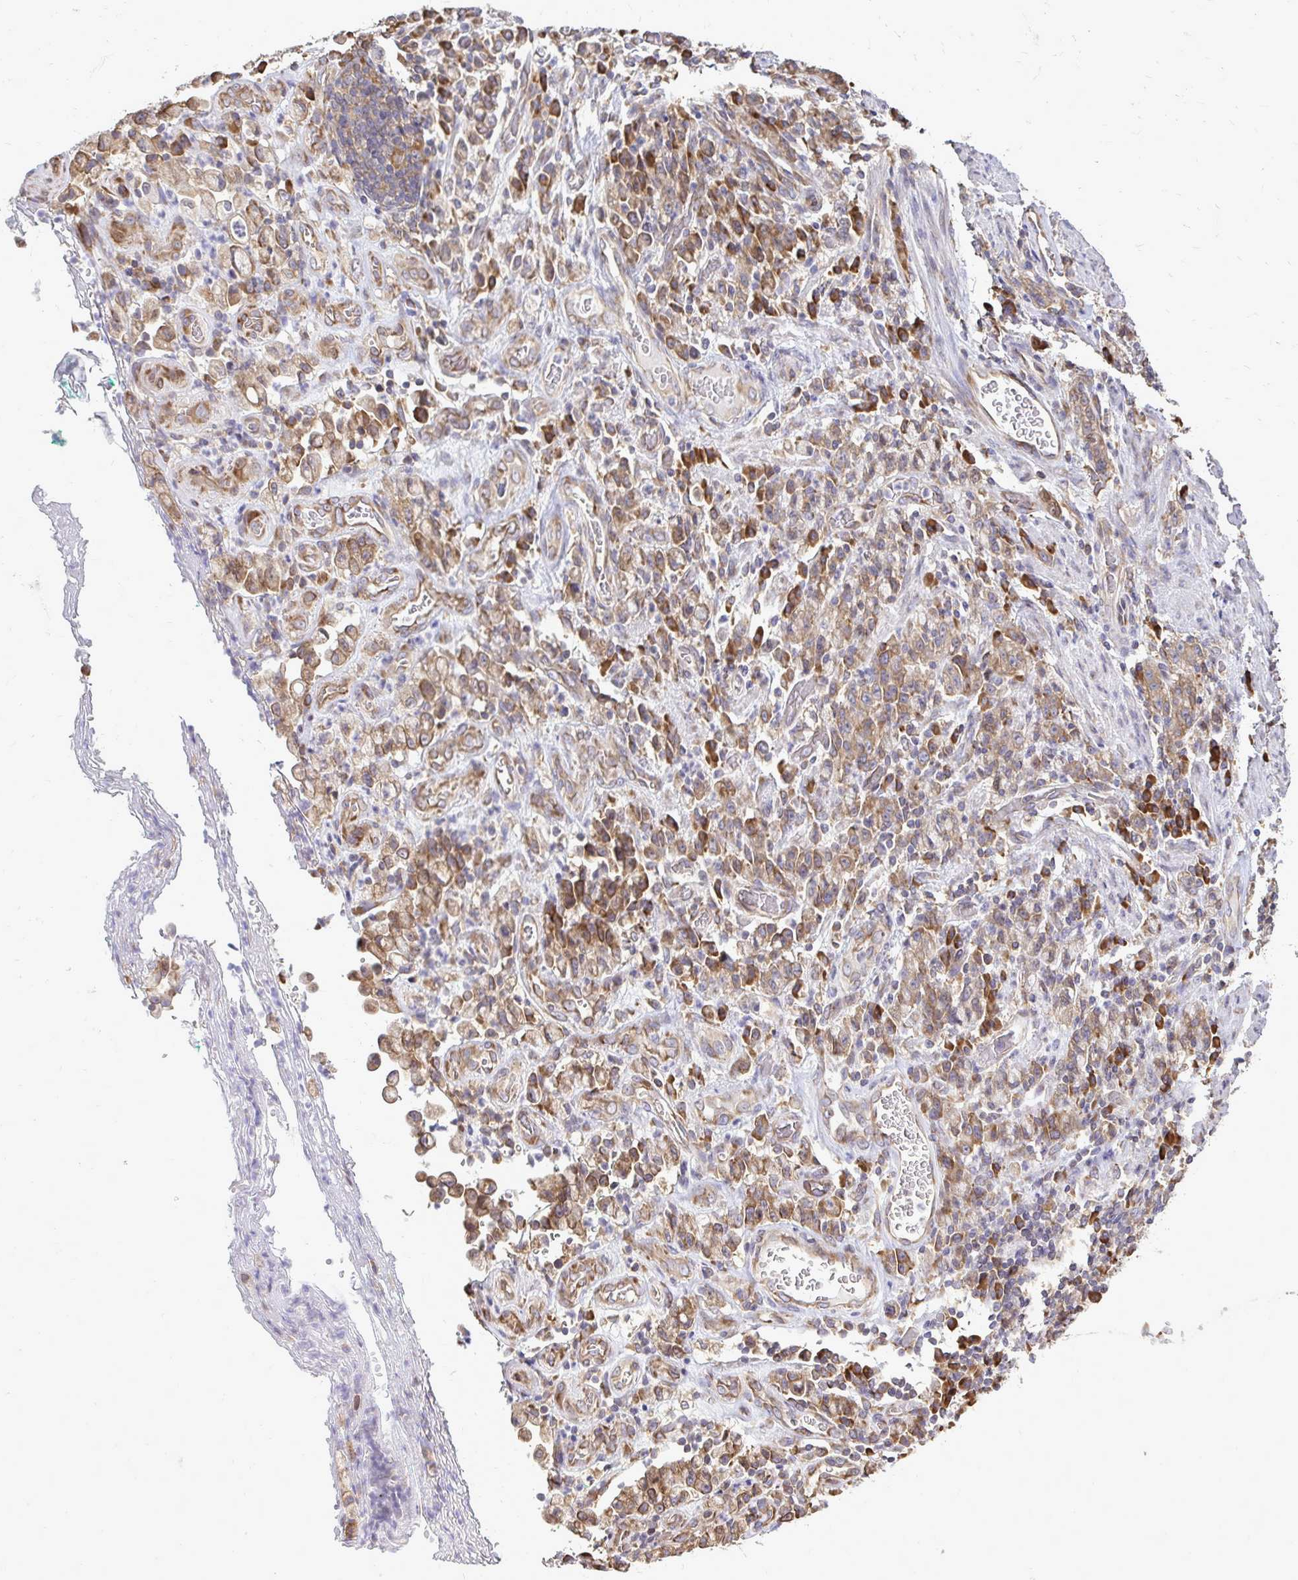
{"staining": {"intensity": "moderate", "quantity": ">75%", "location": "cytoplasmic/membranous"}, "tissue": "stomach cancer", "cell_type": "Tumor cells", "image_type": "cancer", "snomed": [{"axis": "morphology", "description": "Adenocarcinoma, NOS"}, {"axis": "topography", "description": "Stomach"}], "caption": "DAB (3,3'-diaminobenzidine) immunohistochemical staining of human adenocarcinoma (stomach) demonstrates moderate cytoplasmic/membranous protein expression in approximately >75% of tumor cells. (DAB (3,3'-diaminobenzidine) IHC, brown staining for protein, blue staining for nuclei).", "gene": "RPS3", "patient": {"sex": "male", "age": 77}}